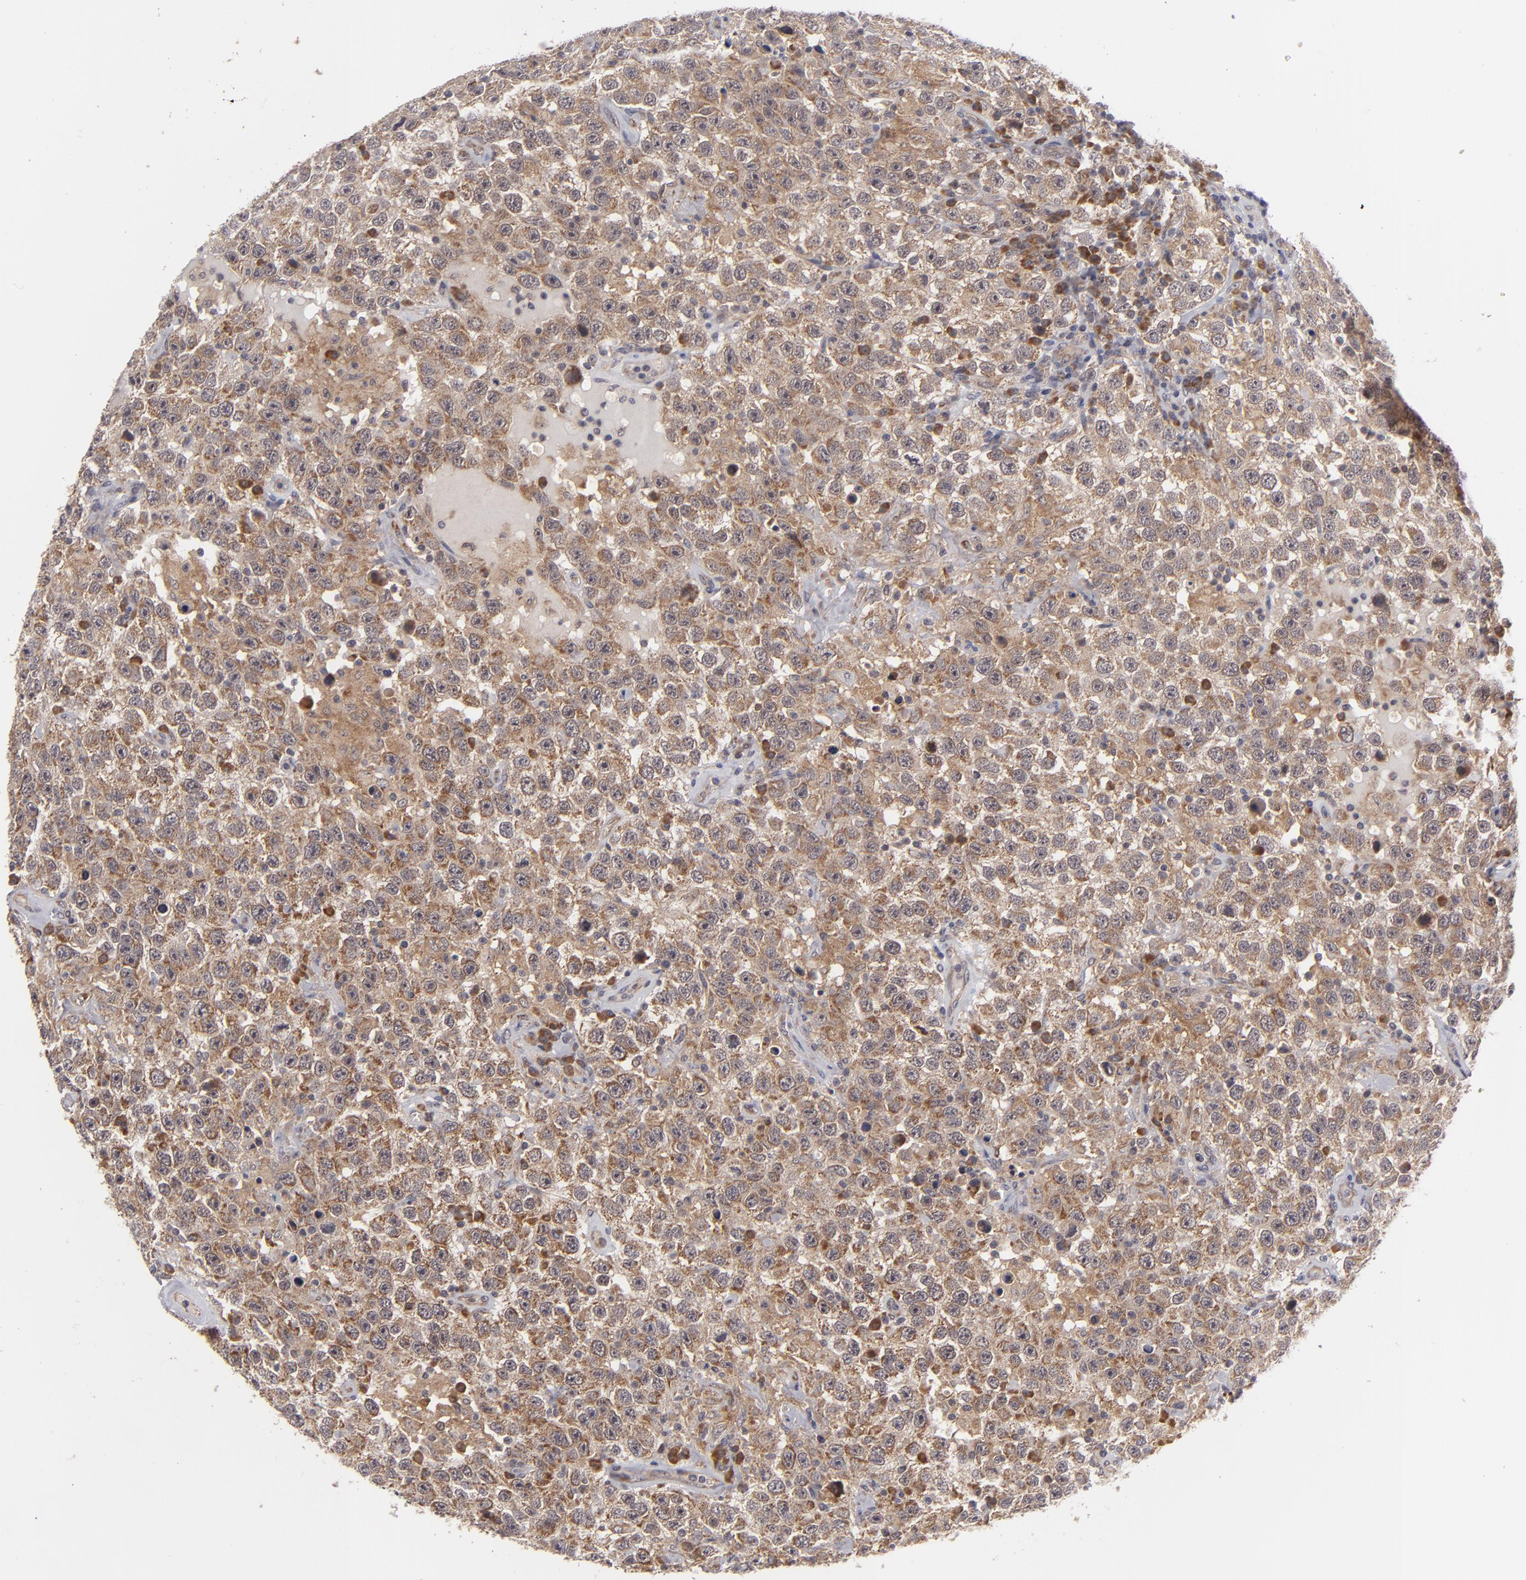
{"staining": {"intensity": "moderate", "quantity": ">75%", "location": "cytoplasmic/membranous"}, "tissue": "testis cancer", "cell_type": "Tumor cells", "image_type": "cancer", "snomed": [{"axis": "morphology", "description": "Seminoma, NOS"}, {"axis": "topography", "description": "Testis"}], "caption": "IHC histopathology image of seminoma (testis) stained for a protein (brown), which exhibits medium levels of moderate cytoplasmic/membranous positivity in approximately >75% of tumor cells.", "gene": "BMP6", "patient": {"sex": "male", "age": 41}}